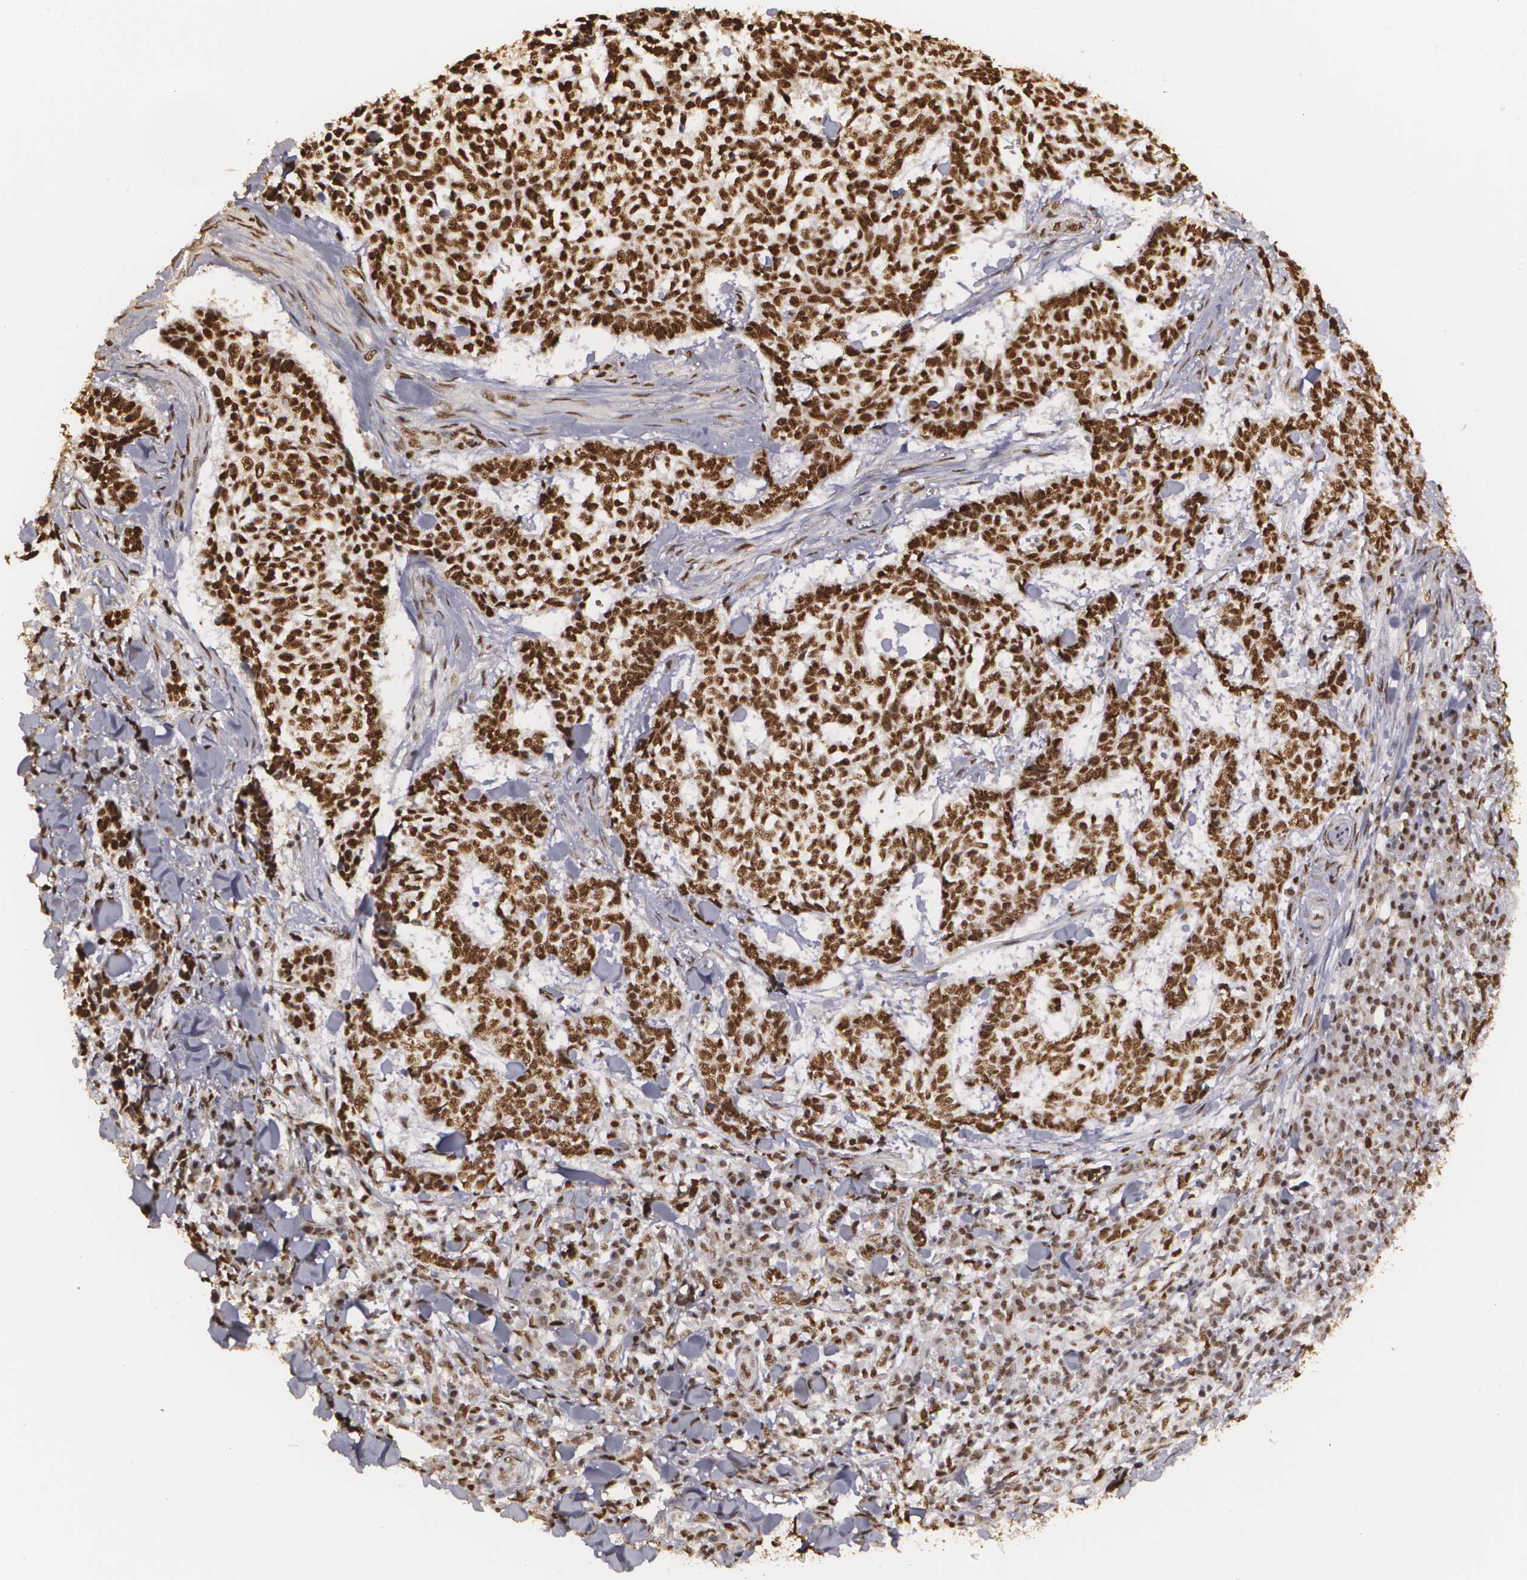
{"staining": {"intensity": "strong", "quantity": ">75%", "location": "cytoplasmic/membranous,nuclear"}, "tissue": "skin cancer", "cell_type": "Tumor cells", "image_type": "cancer", "snomed": [{"axis": "morphology", "description": "Basal cell carcinoma"}, {"axis": "topography", "description": "Skin"}], "caption": "Immunohistochemical staining of skin cancer (basal cell carcinoma) shows high levels of strong cytoplasmic/membranous and nuclear protein expression in about >75% of tumor cells.", "gene": "RCOR1", "patient": {"sex": "female", "age": 89}}